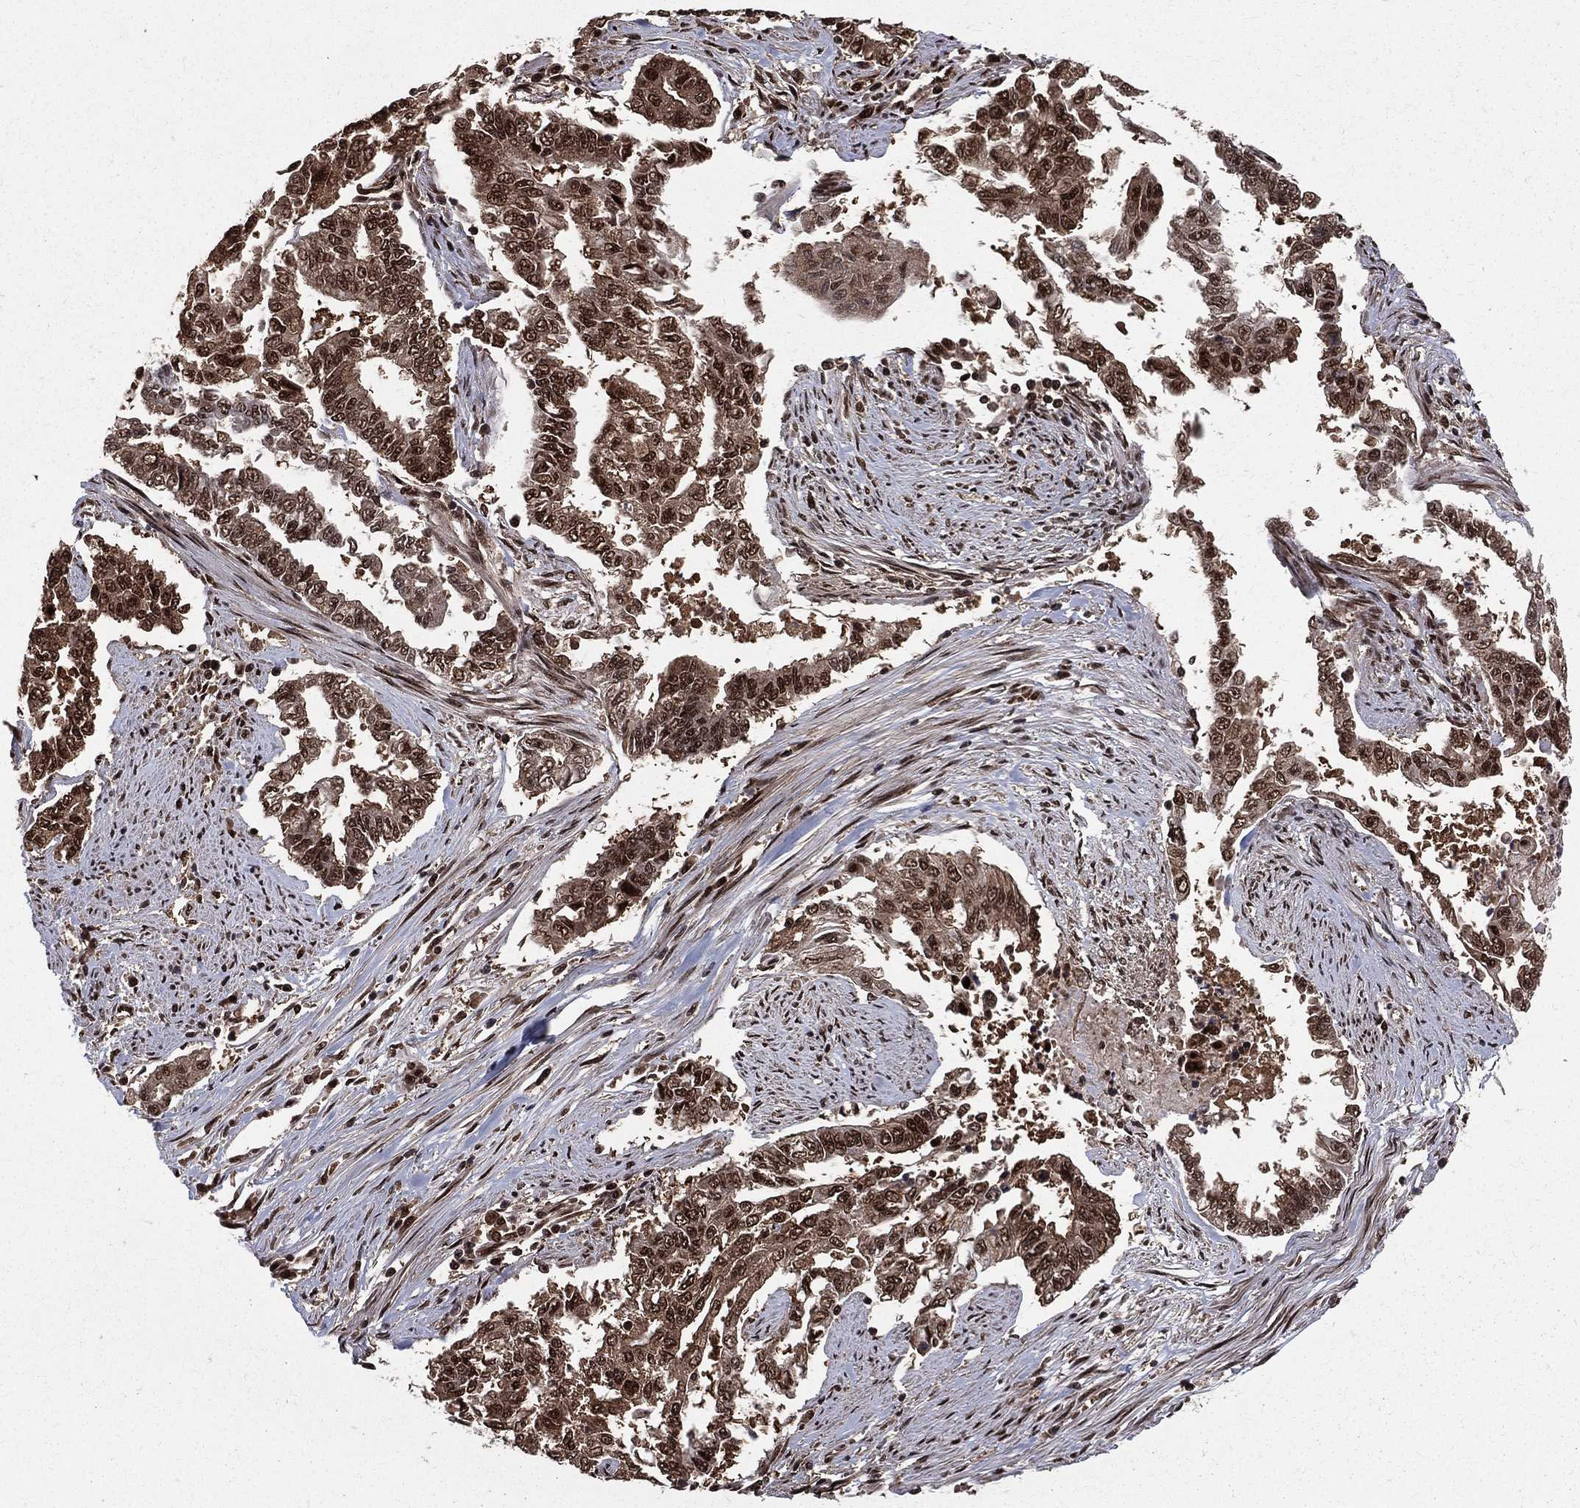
{"staining": {"intensity": "moderate", "quantity": ">75%", "location": "cytoplasmic/membranous,nuclear"}, "tissue": "endometrial cancer", "cell_type": "Tumor cells", "image_type": "cancer", "snomed": [{"axis": "morphology", "description": "Adenocarcinoma, NOS"}, {"axis": "topography", "description": "Uterus"}], "caption": "IHC micrograph of endometrial cancer stained for a protein (brown), which reveals medium levels of moderate cytoplasmic/membranous and nuclear staining in approximately >75% of tumor cells.", "gene": "COPS4", "patient": {"sex": "female", "age": 59}}